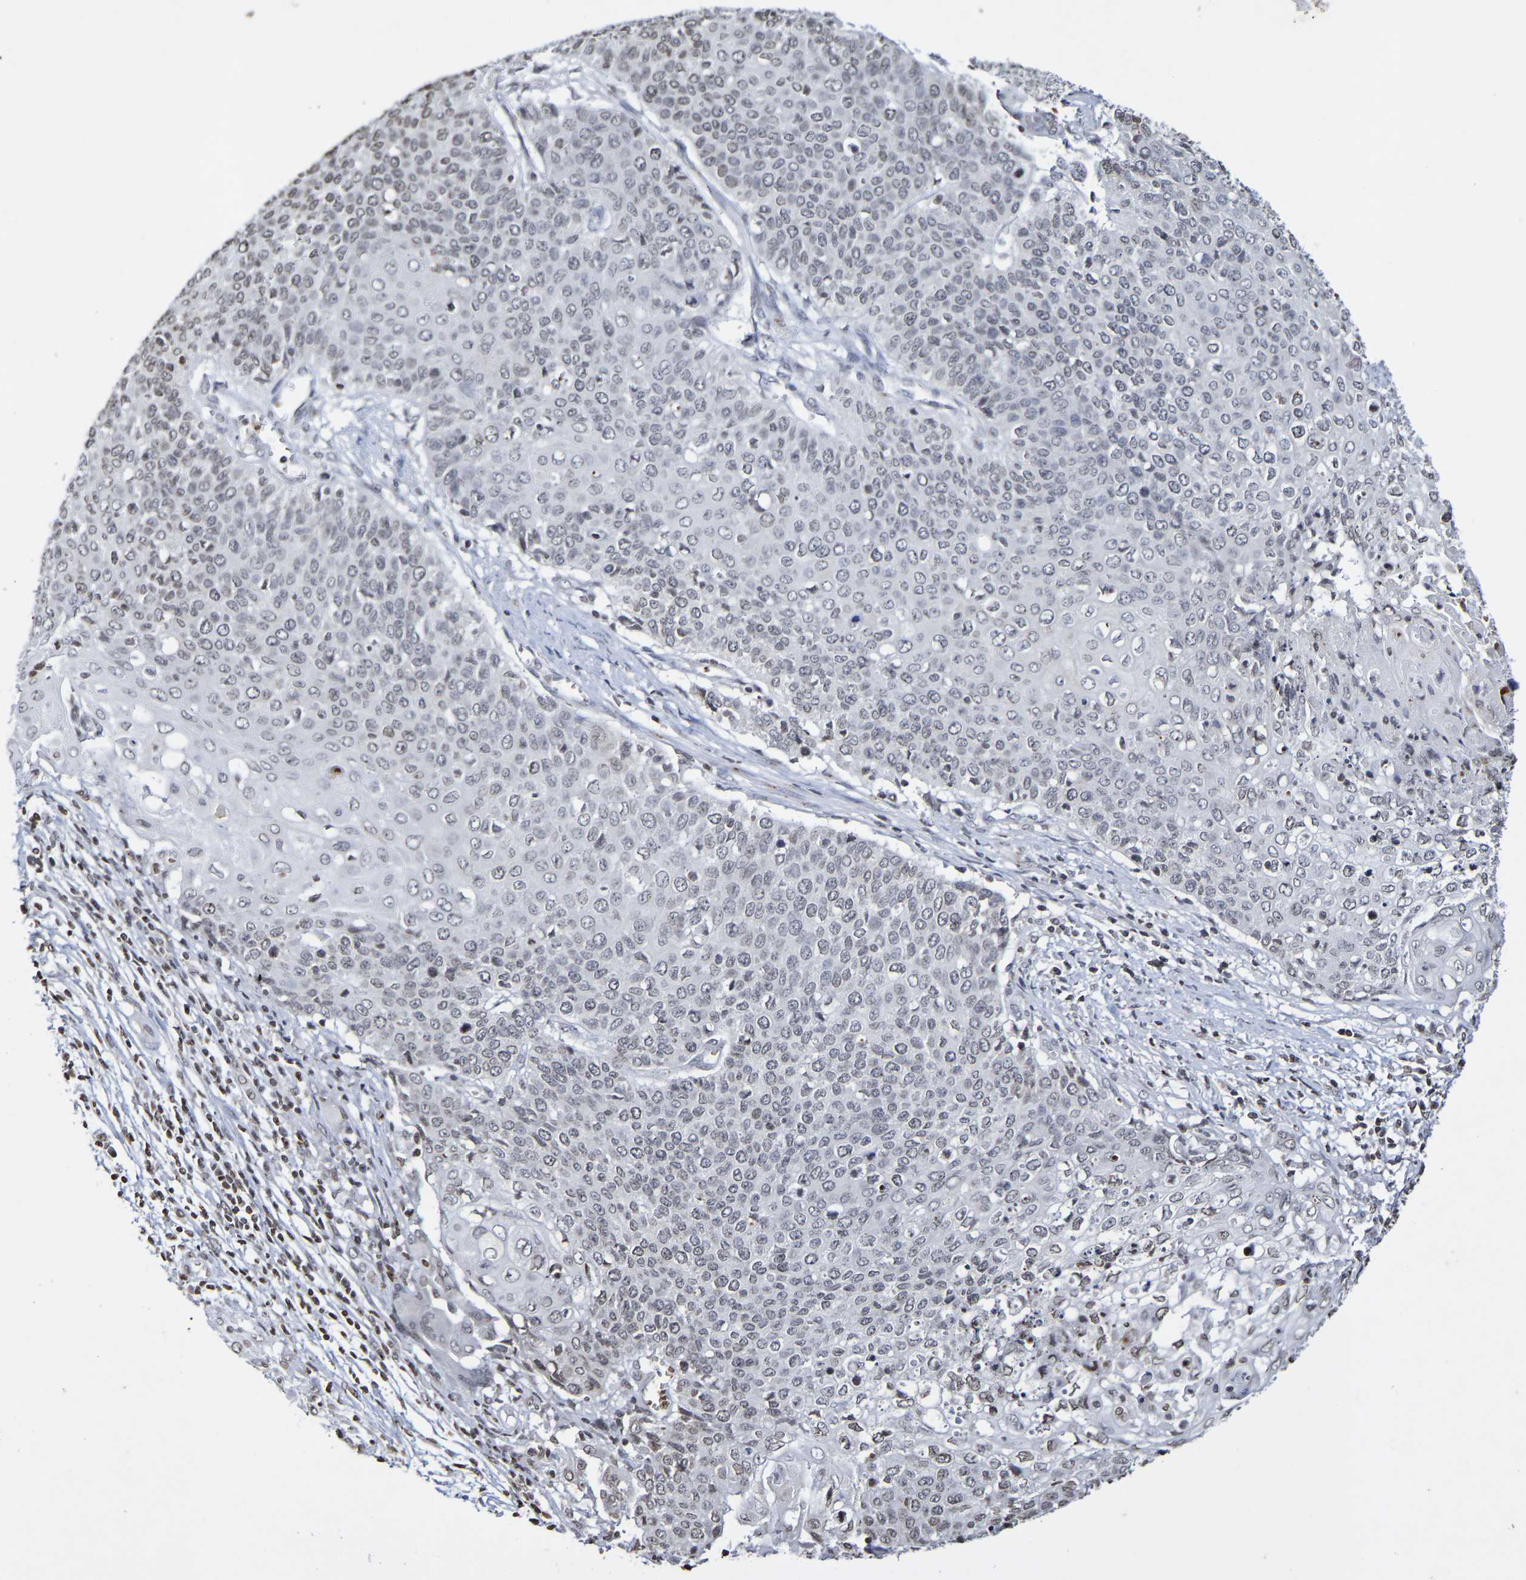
{"staining": {"intensity": "negative", "quantity": "none", "location": "none"}, "tissue": "cervical cancer", "cell_type": "Tumor cells", "image_type": "cancer", "snomed": [{"axis": "morphology", "description": "Squamous cell carcinoma, NOS"}, {"axis": "topography", "description": "Cervix"}], "caption": "IHC micrograph of human cervical cancer (squamous cell carcinoma) stained for a protein (brown), which exhibits no positivity in tumor cells.", "gene": "ATF4", "patient": {"sex": "female", "age": 39}}